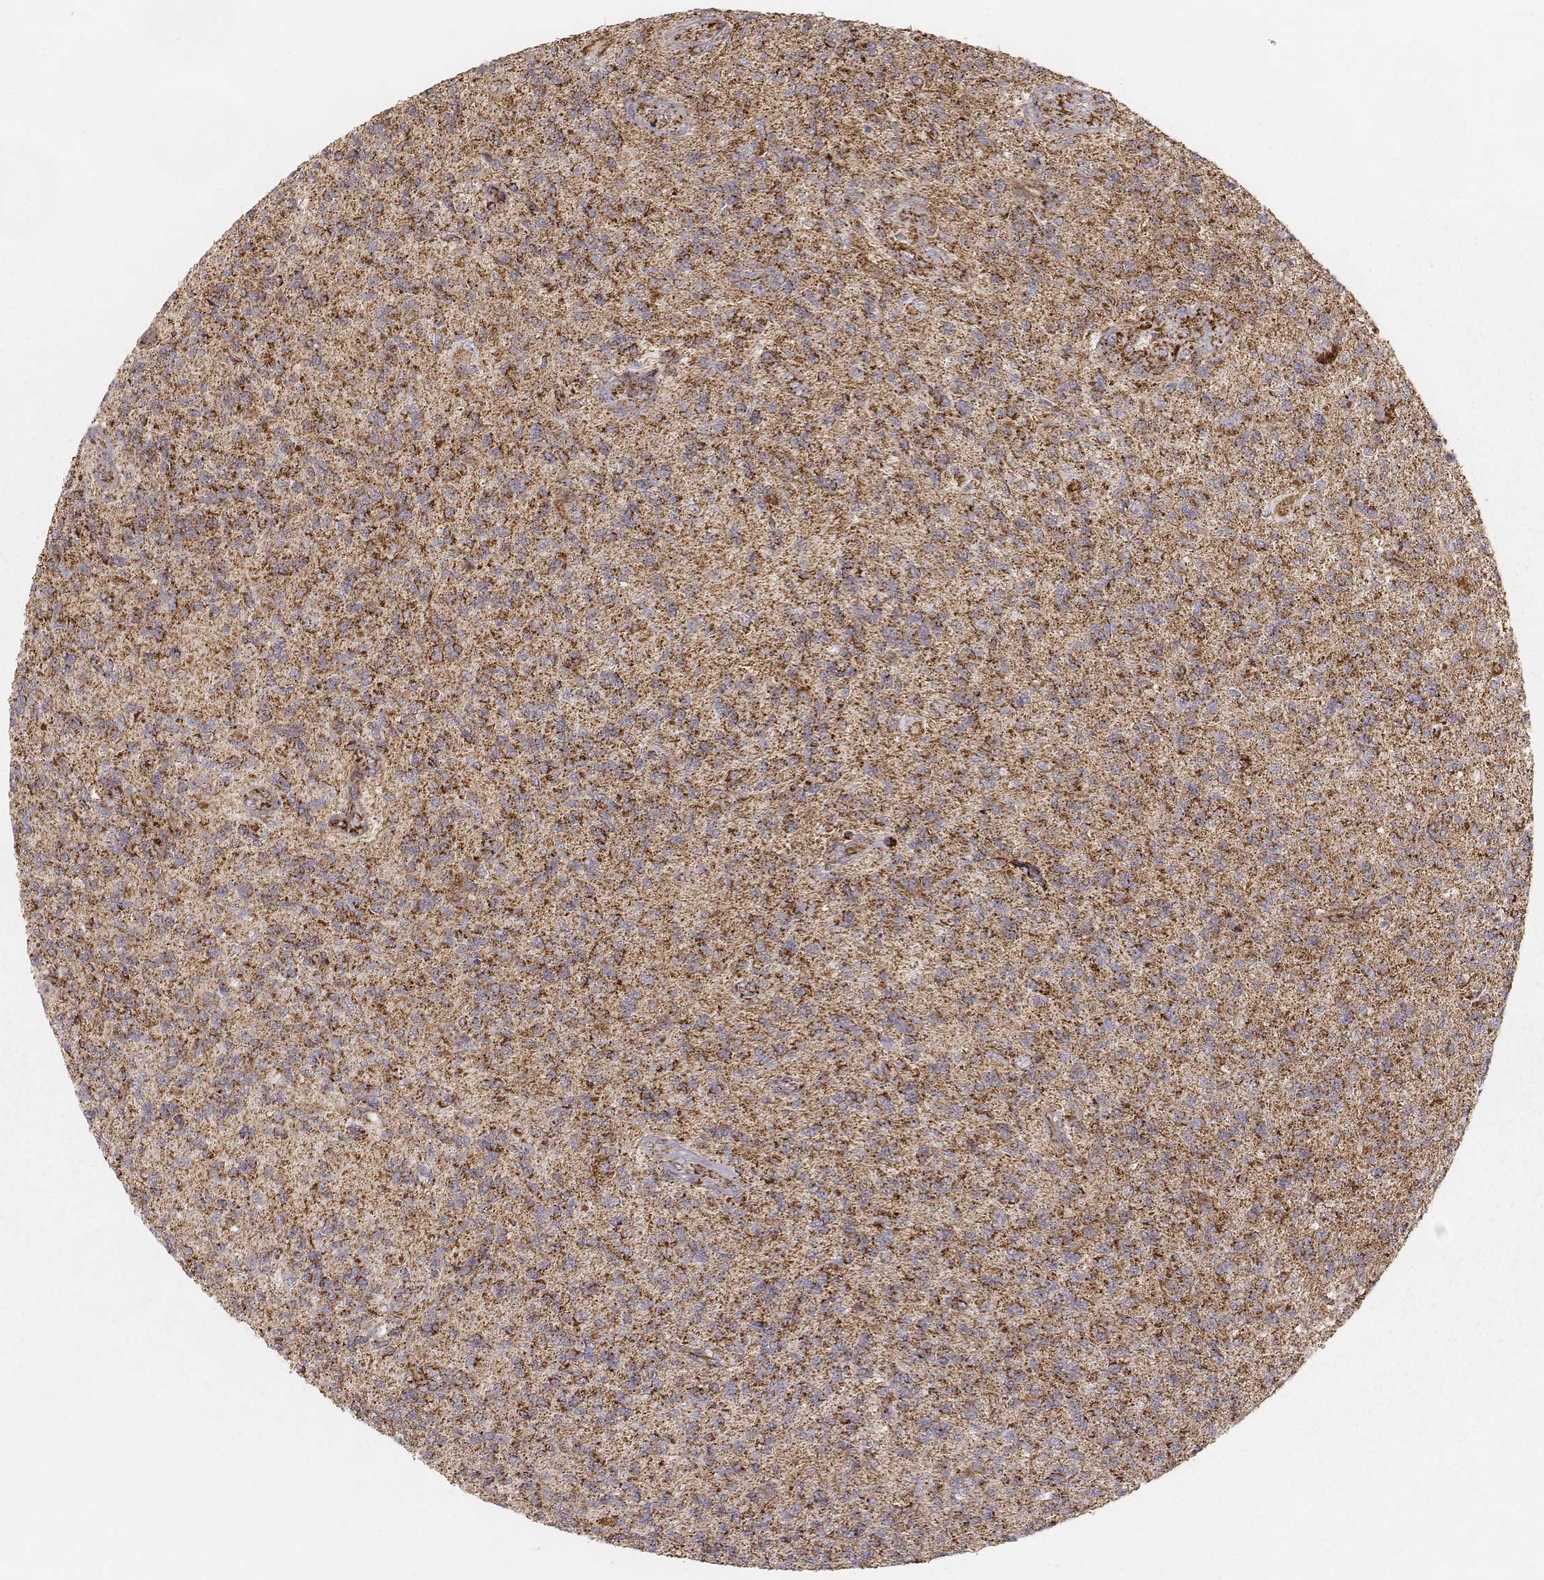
{"staining": {"intensity": "strong", "quantity": ">75%", "location": "cytoplasmic/membranous"}, "tissue": "glioma", "cell_type": "Tumor cells", "image_type": "cancer", "snomed": [{"axis": "morphology", "description": "Glioma, malignant, High grade"}, {"axis": "topography", "description": "Brain"}], "caption": "Immunohistochemical staining of human malignant glioma (high-grade) displays strong cytoplasmic/membranous protein staining in about >75% of tumor cells. (DAB IHC with brightfield microscopy, high magnification).", "gene": "CS", "patient": {"sex": "male", "age": 56}}